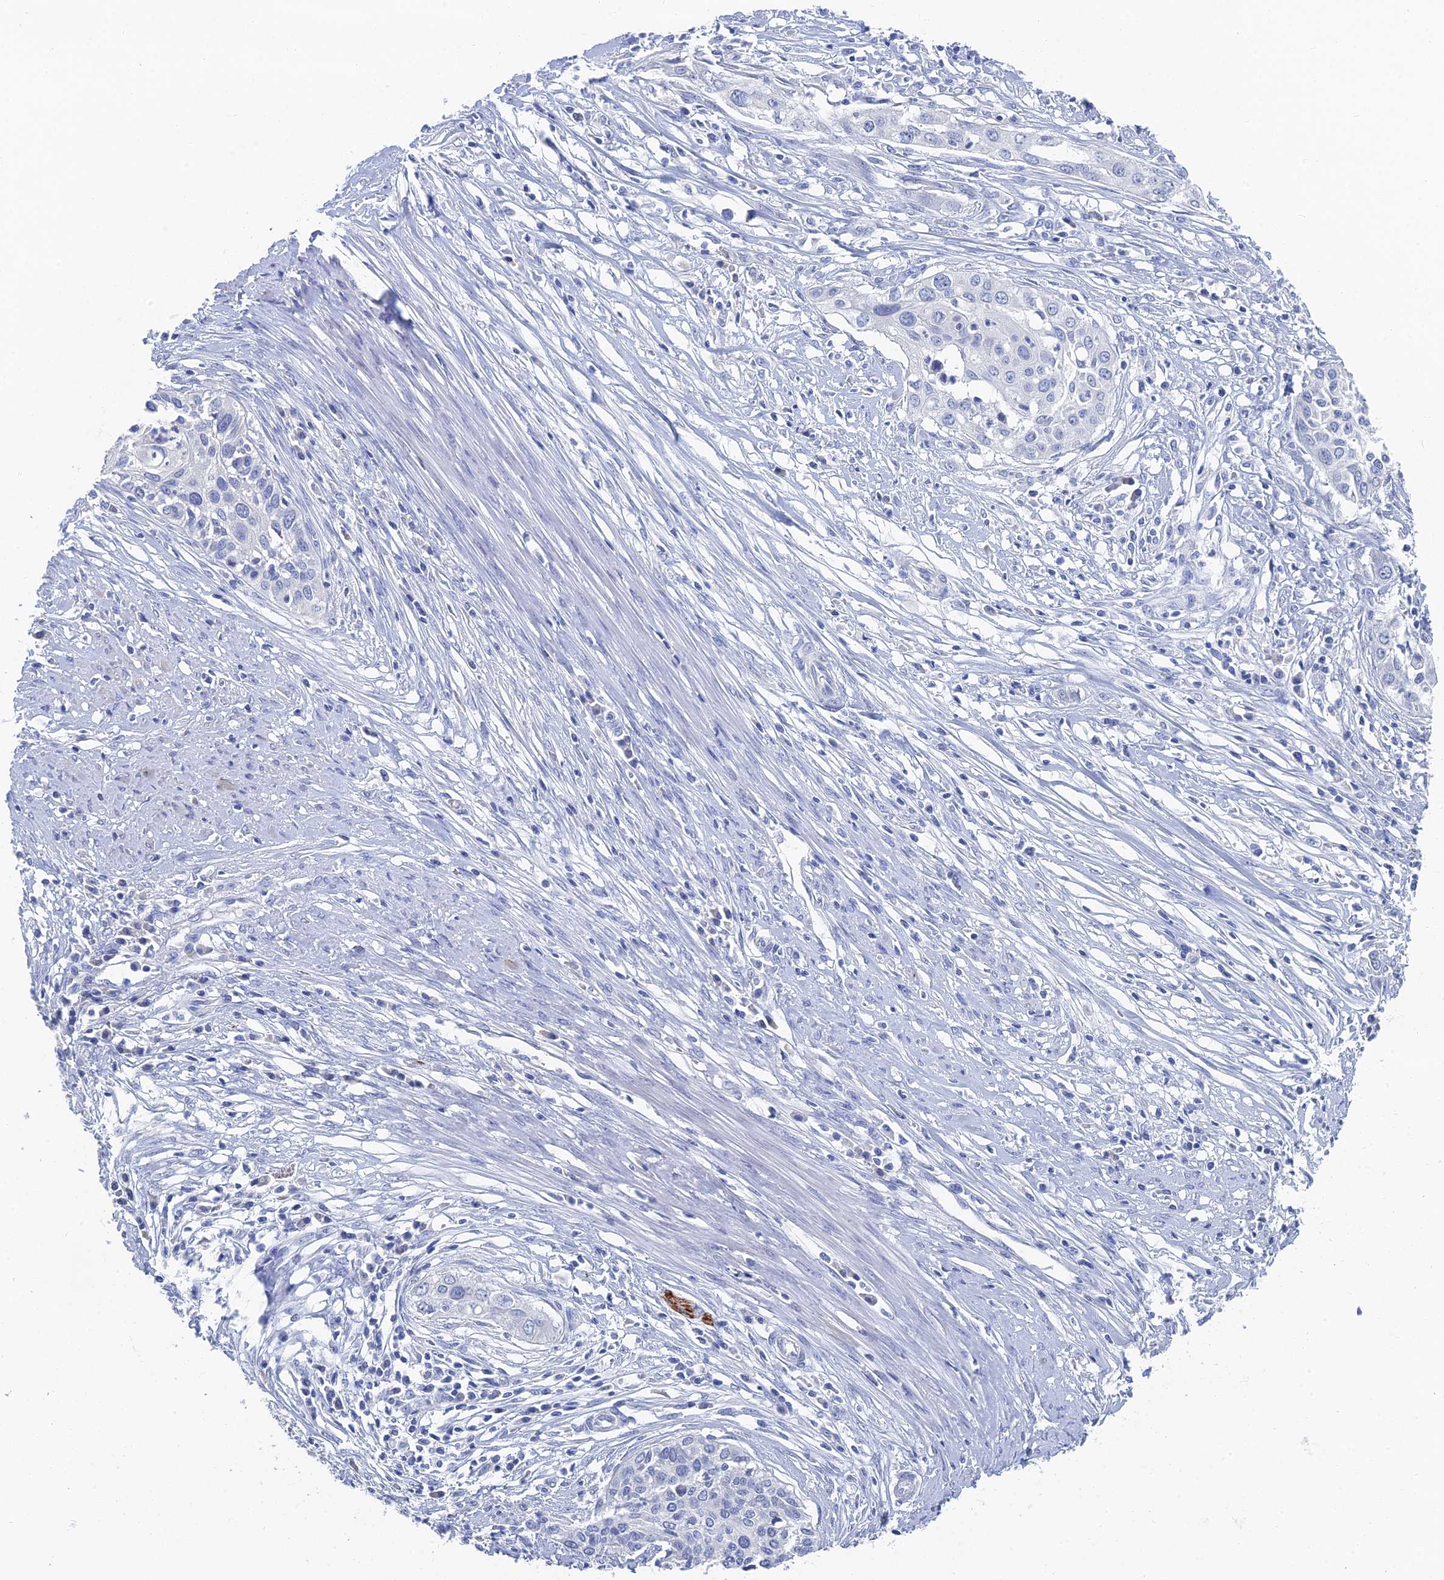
{"staining": {"intensity": "negative", "quantity": "none", "location": "none"}, "tissue": "cervical cancer", "cell_type": "Tumor cells", "image_type": "cancer", "snomed": [{"axis": "morphology", "description": "Squamous cell carcinoma, NOS"}, {"axis": "topography", "description": "Cervix"}], "caption": "This is an IHC photomicrograph of human squamous cell carcinoma (cervical). There is no staining in tumor cells.", "gene": "GFAP", "patient": {"sex": "female", "age": 34}}